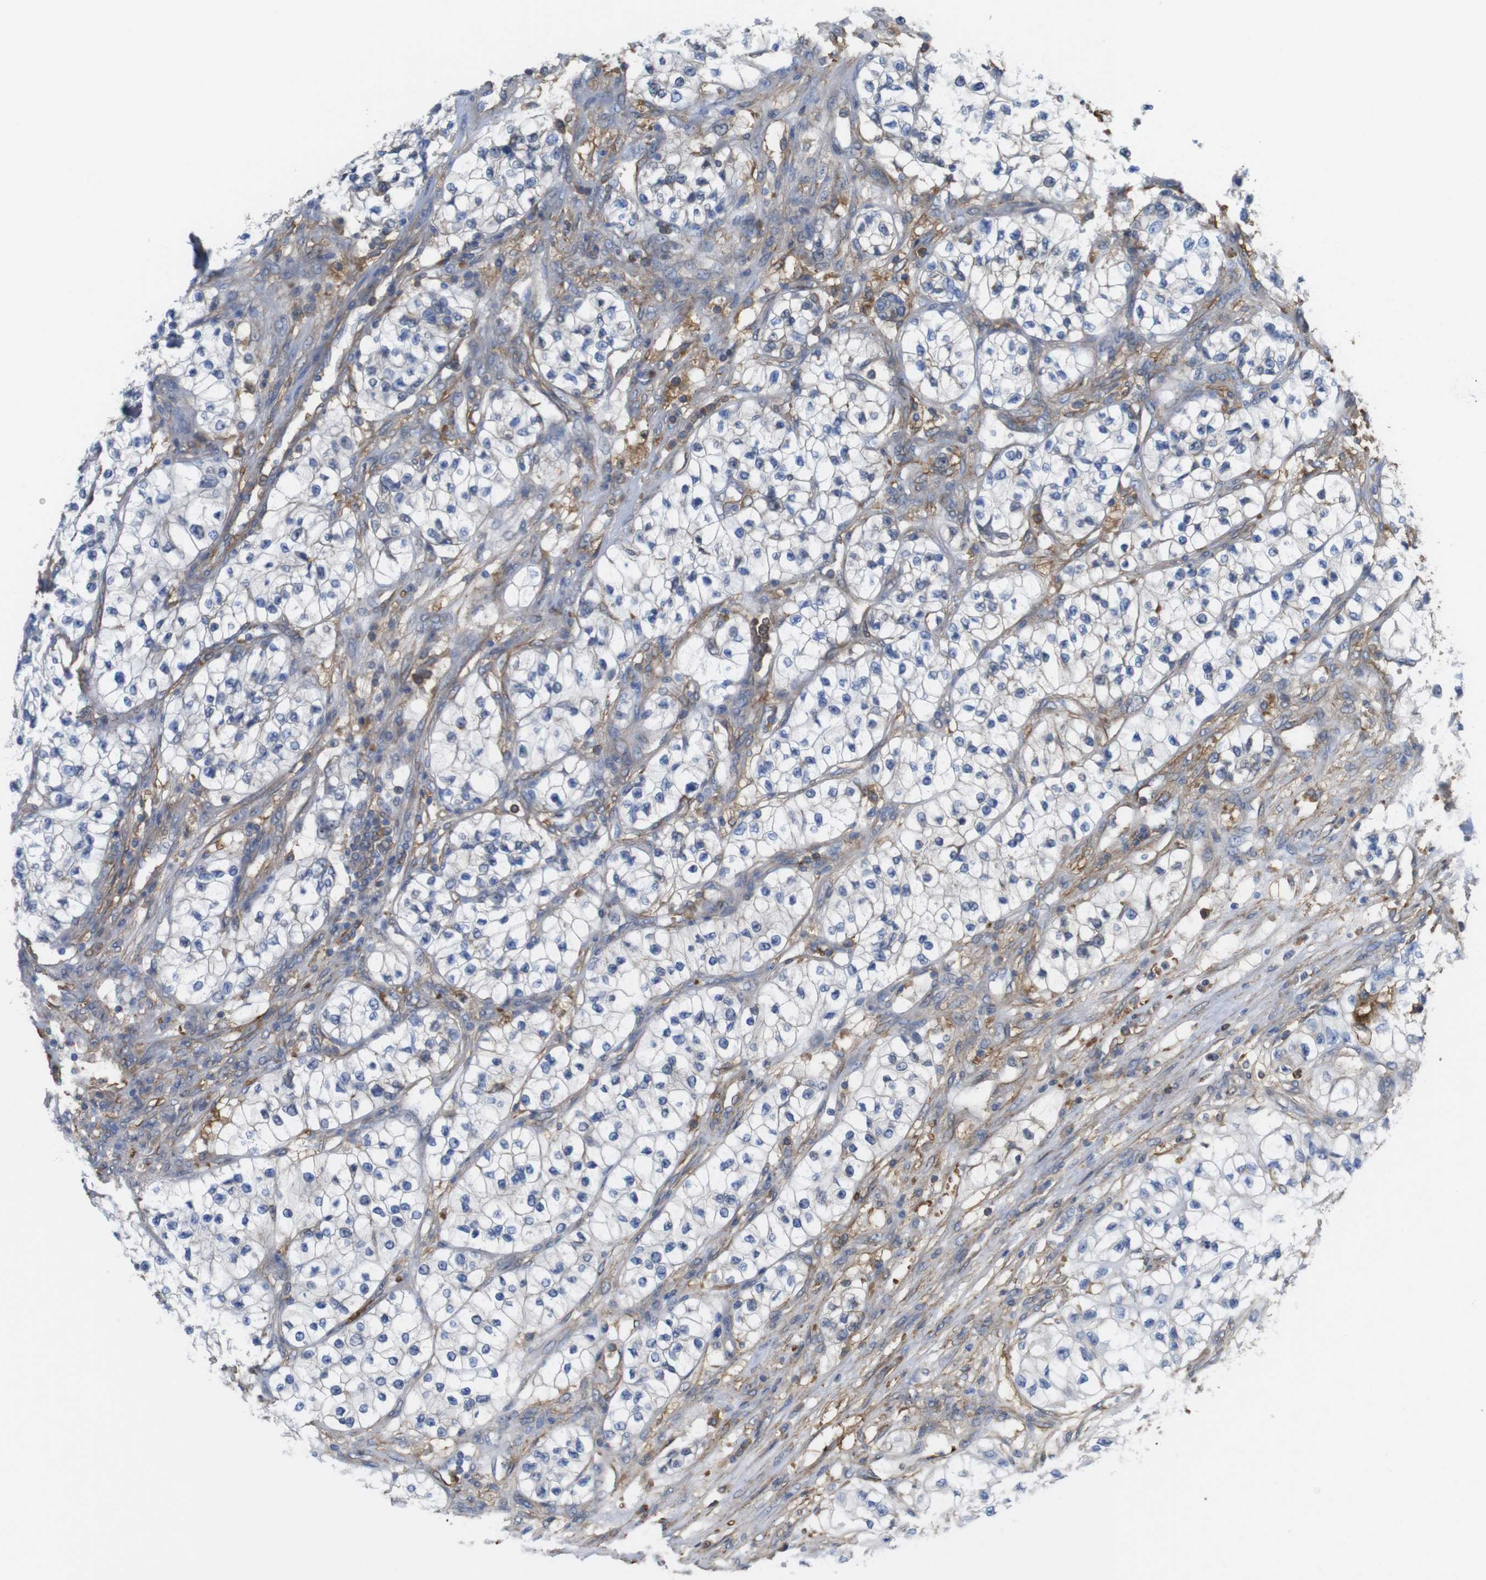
{"staining": {"intensity": "negative", "quantity": "none", "location": "none"}, "tissue": "renal cancer", "cell_type": "Tumor cells", "image_type": "cancer", "snomed": [{"axis": "morphology", "description": "Adenocarcinoma, NOS"}, {"axis": "topography", "description": "Kidney"}], "caption": "A high-resolution histopathology image shows immunohistochemistry staining of renal adenocarcinoma, which reveals no significant positivity in tumor cells.", "gene": "CYBRD1", "patient": {"sex": "female", "age": 57}}